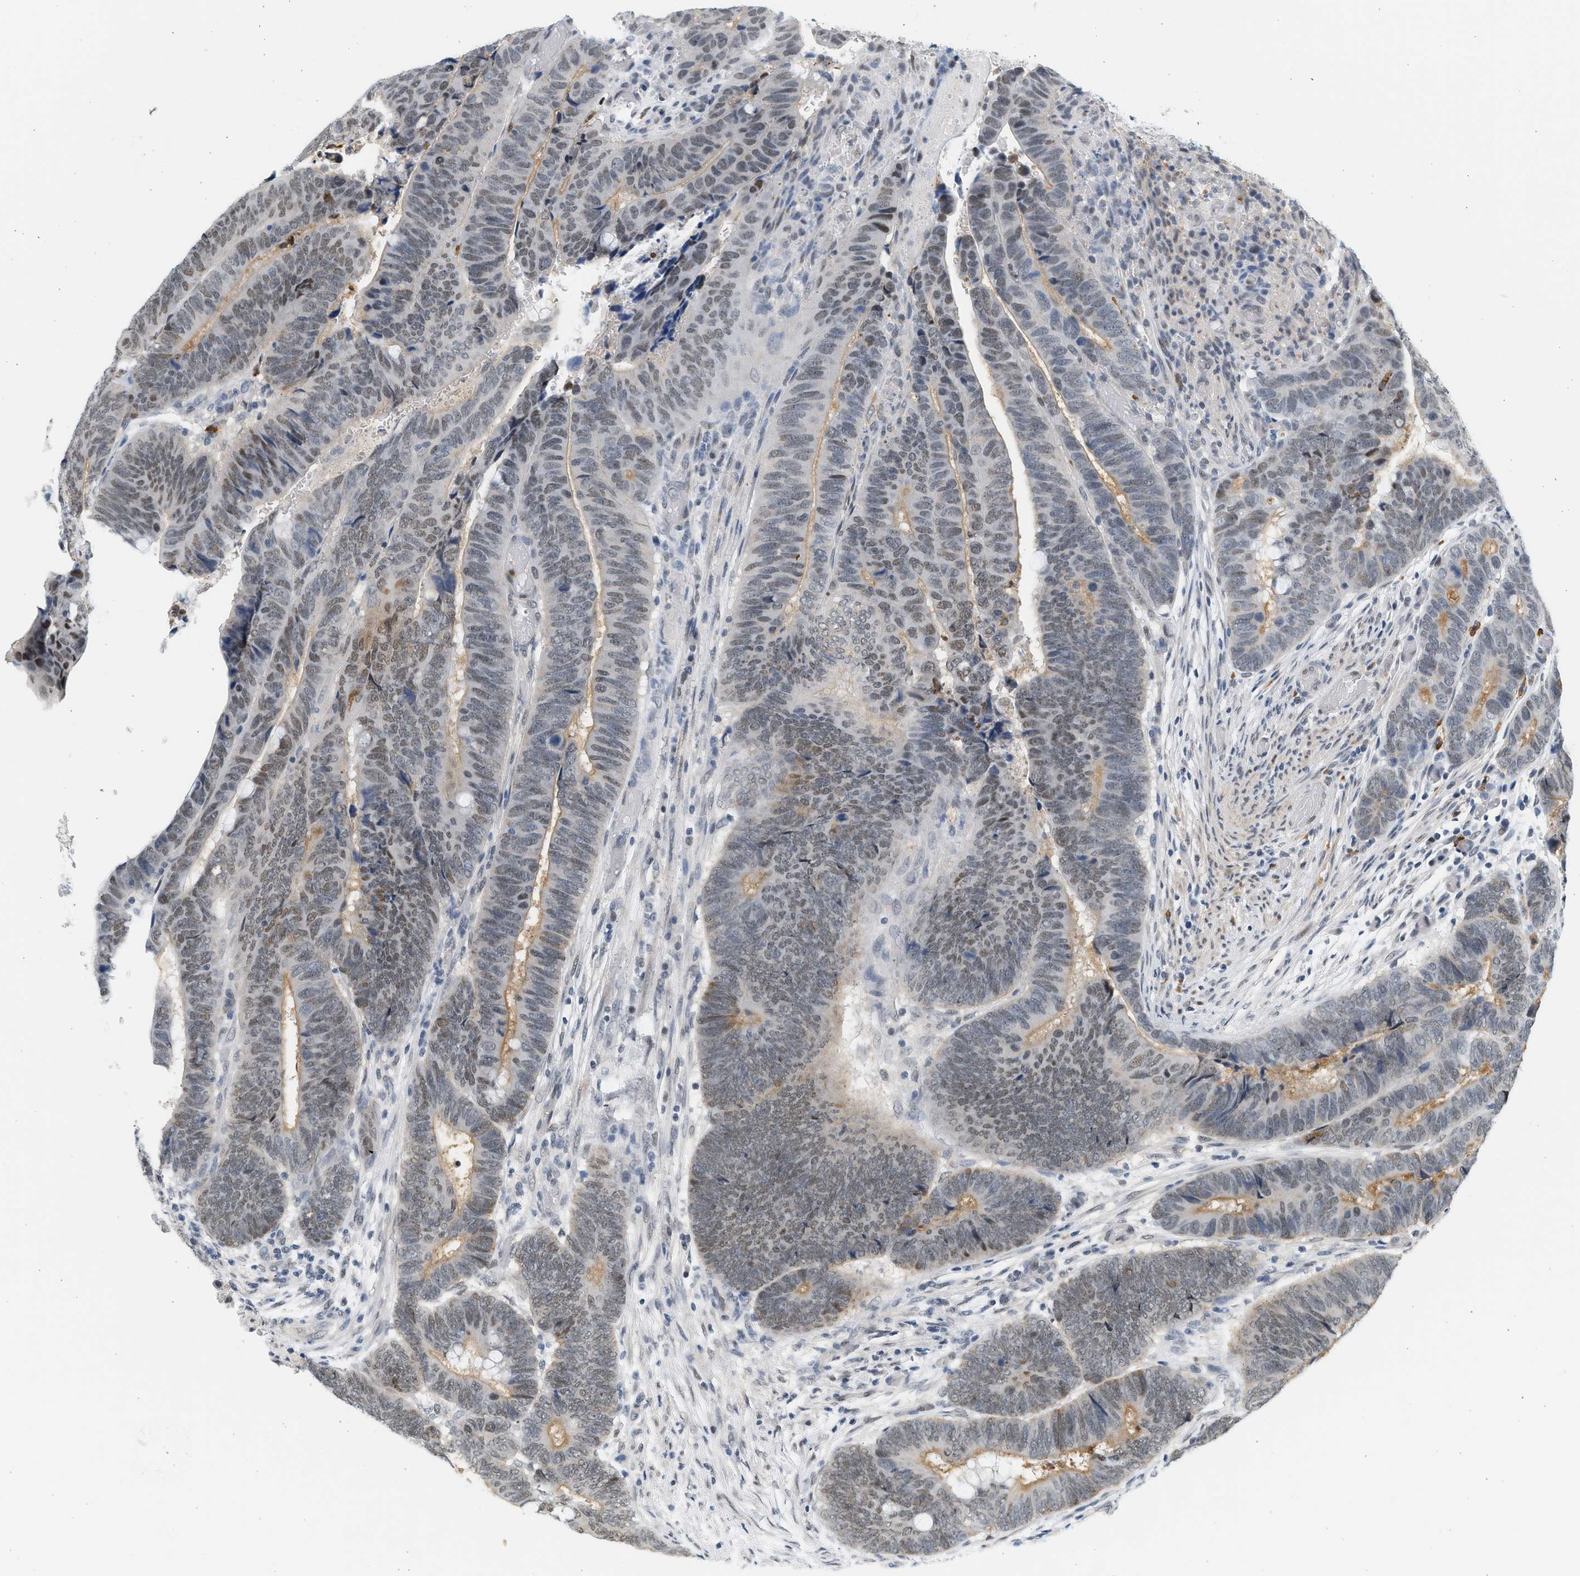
{"staining": {"intensity": "moderate", "quantity": ">75%", "location": "nuclear"}, "tissue": "colorectal cancer", "cell_type": "Tumor cells", "image_type": "cancer", "snomed": [{"axis": "morphology", "description": "Normal tissue, NOS"}, {"axis": "morphology", "description": "Adenocarcinoma, NOS"}, {"axis": "topography", "description": "Rectum"}], "caption": "Adenocarcinoma (colorectal) stained with DAB (3,3'-diaminobenzidine) immunohistochemistry (IHC) displays medium levels of moderate nuclear positivity in about >75% of tumor cells.", "gene": "HIPK1", "patient": {"sex": "male", "age": 92}}